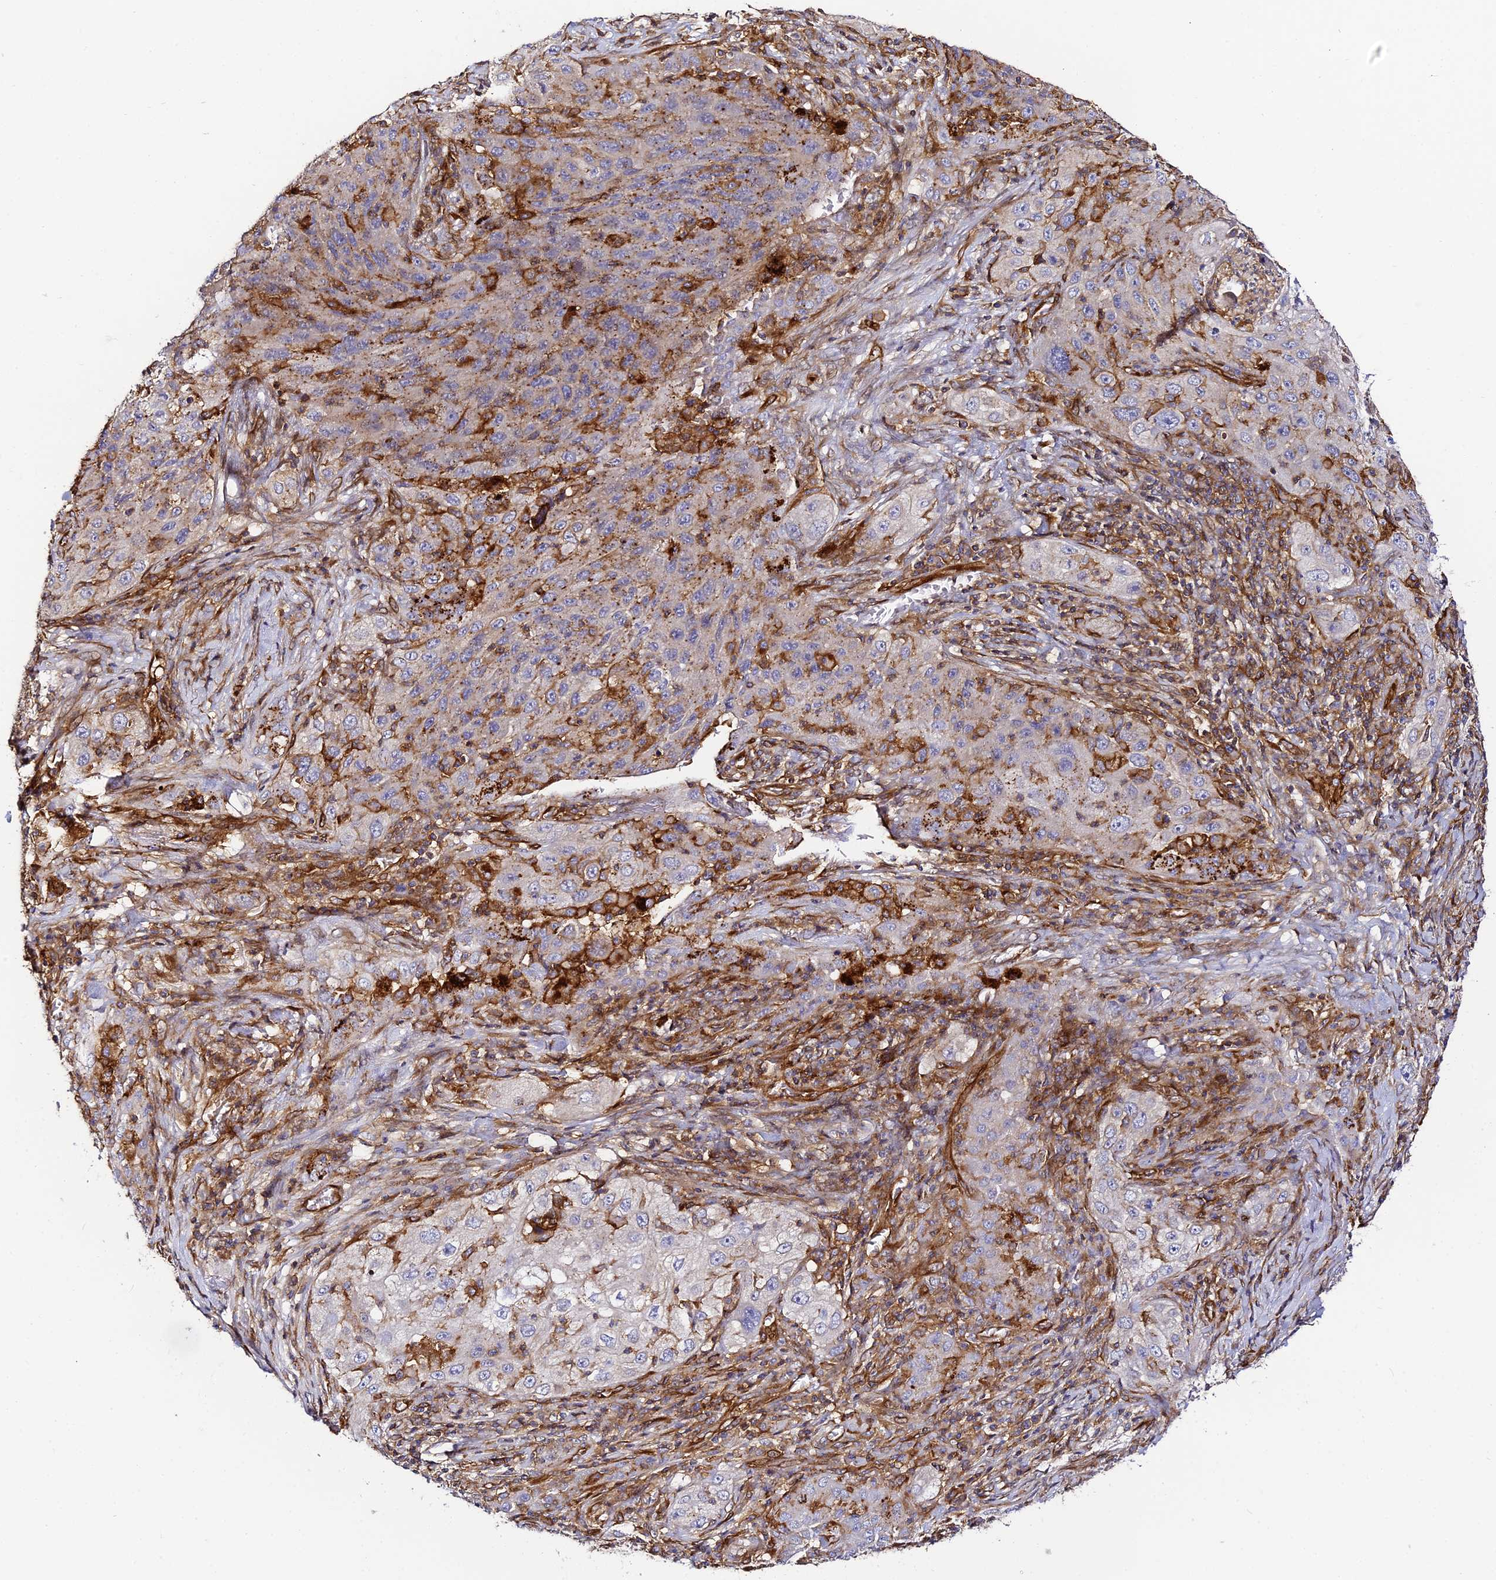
{"staining": {"intensity": "moderate", "quantity": "<25%", "location": "cytoplasmic/membranous"}, "tissue": "lung cancer", "cell_type": "Tumor cells", "image_type": "cancer", "snomed": [{"axis": "morphology", "description": "Squamous cell carcinoma, NOS"}, {"axis": "topography", "description": "Lung"}], "caption": "Tumor cells exhibit low levels of moderate cytoplasmic/membranous positivity in about <25% of cells in human lung cancer (squamous cell carcinoma).", "gene": "TRPV2", "patient": {"sex": "female", "age": 69}}